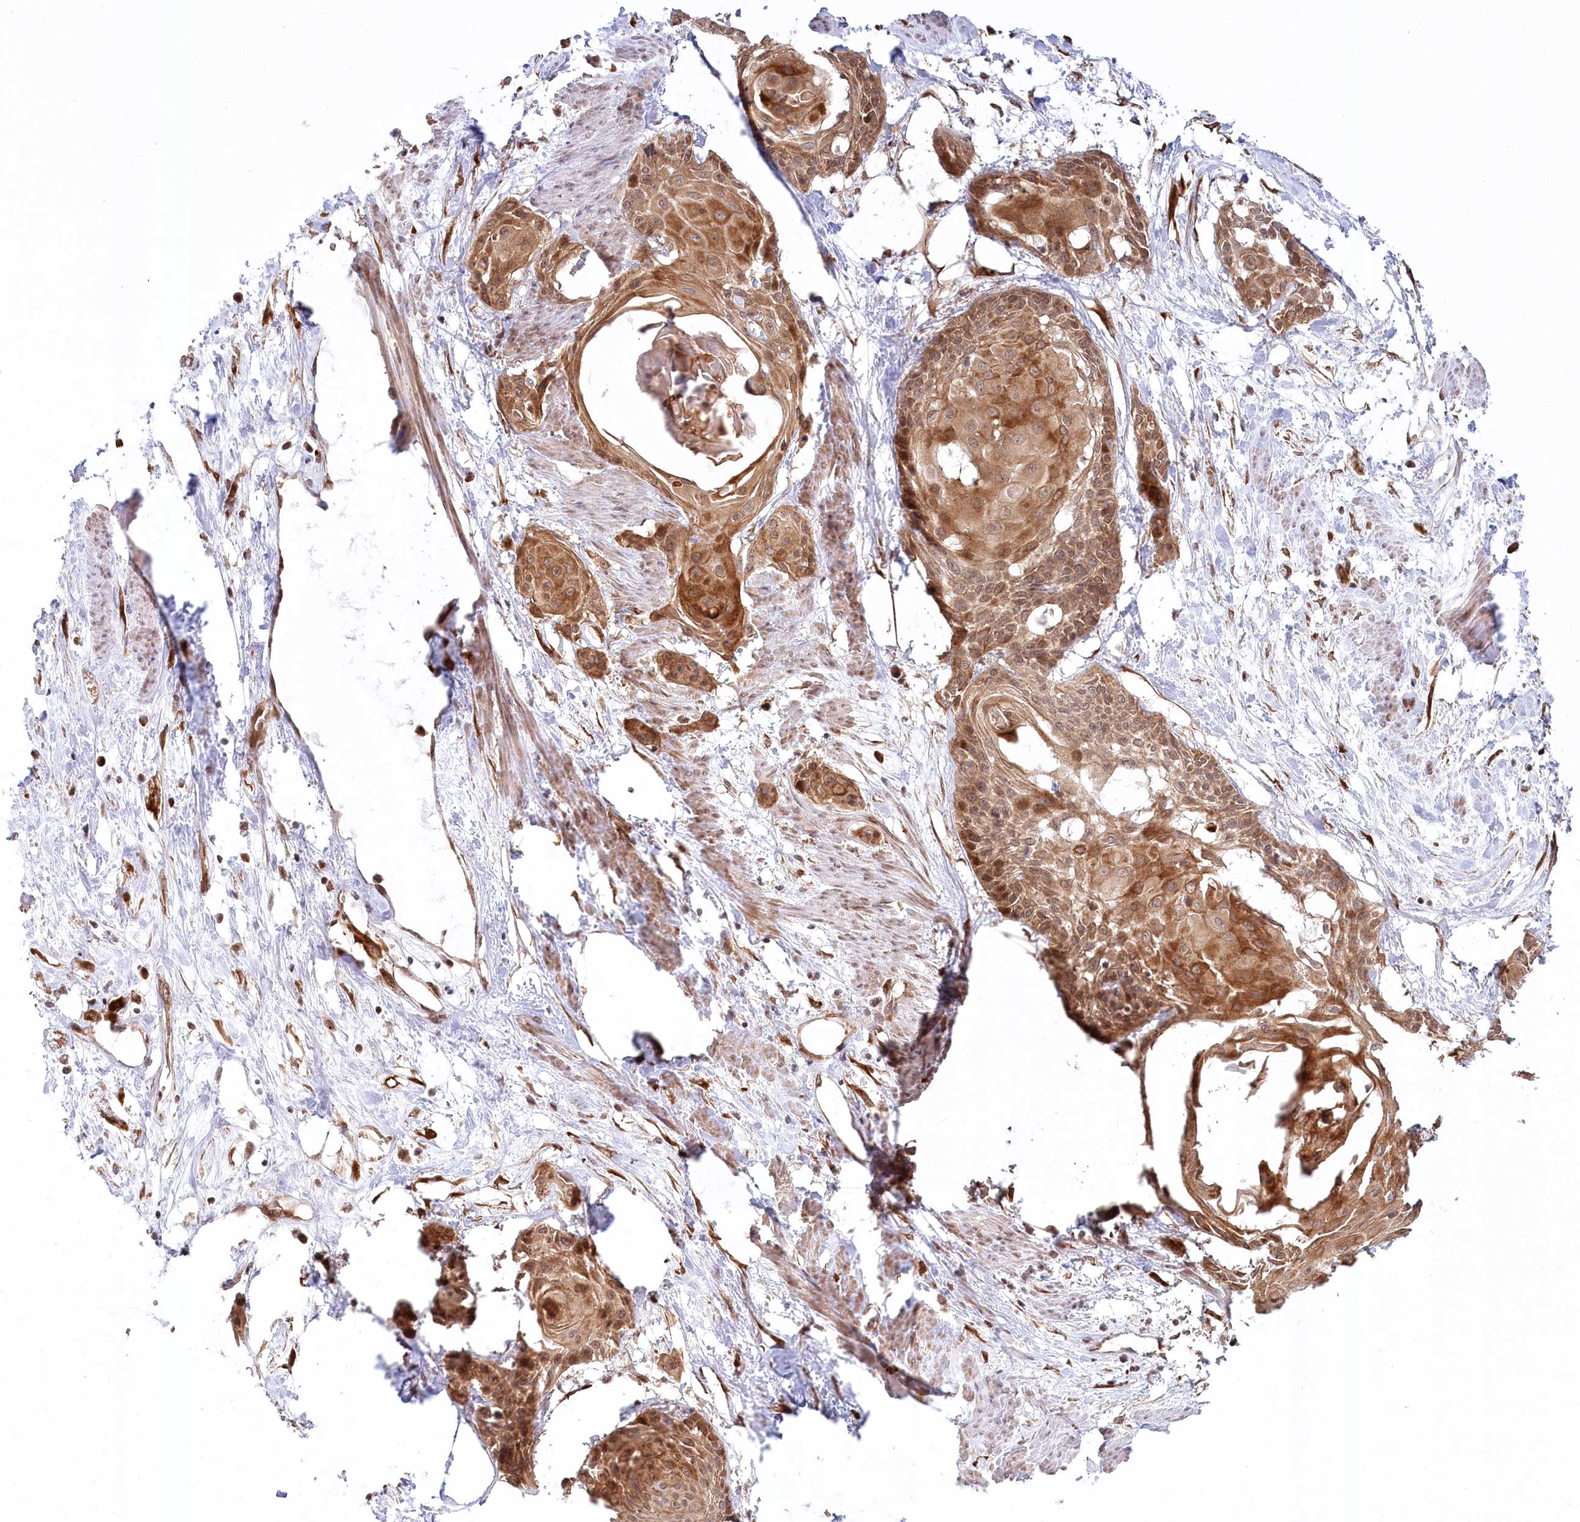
{"staining": {"intensity": "moderate", "quantity": ">75%", "location": "cytoplasmic/membranous,nuclear"}, "tissue": "cervical cancer", "cell_type": "Tumor cells", "image_type": "cancer", "snomed": [{"axis": "morphology", "description": "Squamous cell carcinoma, NOS"}, {"axis": "topography", "description": "Cervix"}], "caption": "DAB immunohistochemical staining of human cervical cancer (squamous cell carcinoma) reveals moderate cytoplasmic/membranous and nuclear protein staining in about >75% of tumor cells.", "gene": "CEP70", "patient": {"sex": "female", "age": 57}}